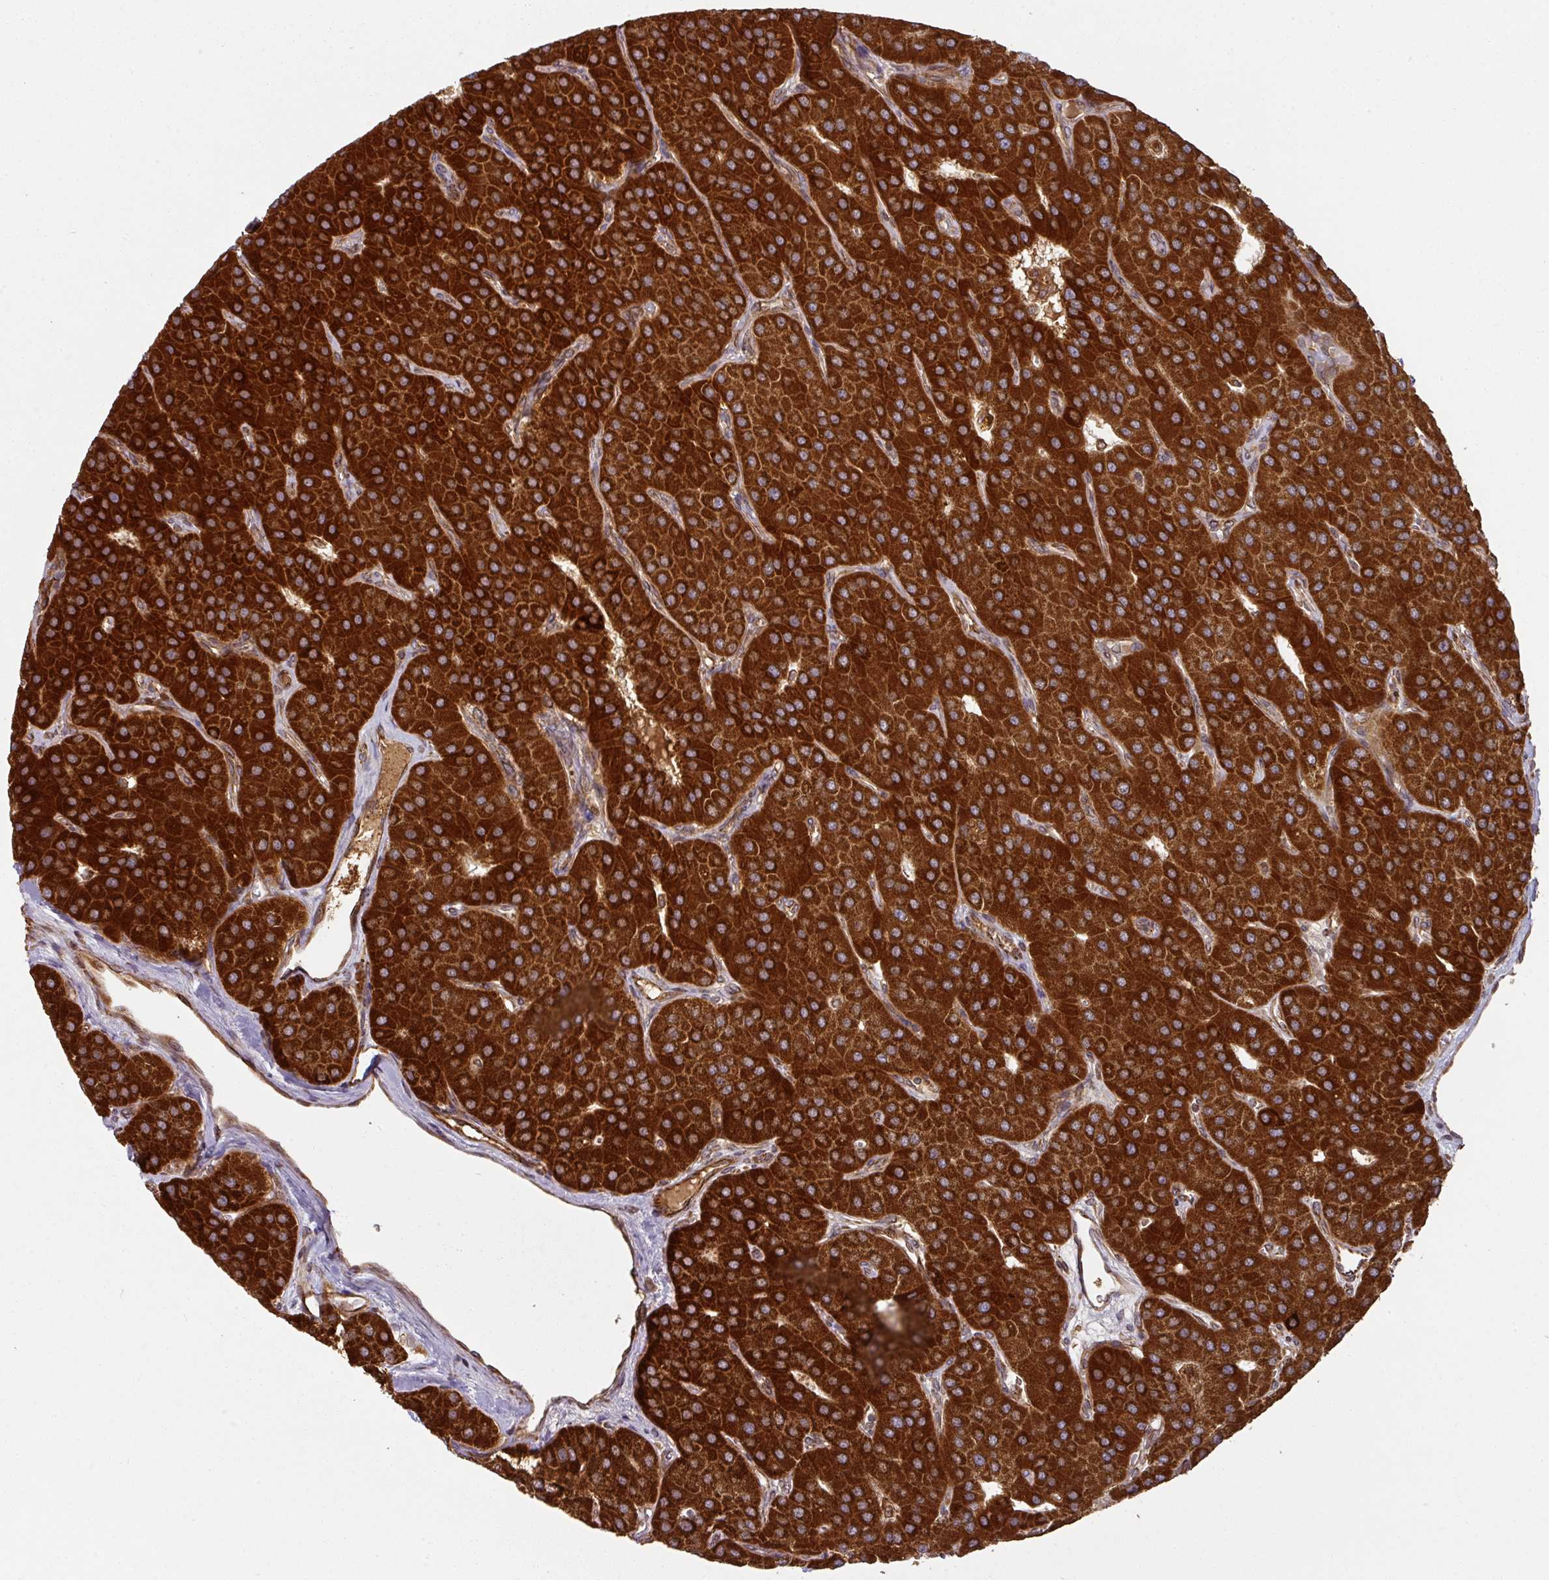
{"staining": {"intensity": "strong", "quantity": ">75%", "location": "cytoplasmic/membranous"}, "tissue": "parathyroid gland", "cell_type": "Glandular cells", "image_type": "normal", "snomed": [{"axis": "morphology", "description": "Normal tissue, NOS"}, {"axis": "morphology", "description": "Adenoma, NOS"}, {"axis": "topography", "description": "Parathyroid gland"}], "caption": "A histopathology image showing strong cytoplasmic/membranous staining in approximately >75% of glandular cells in benign parathyroid gland, as visualized by brown immunohistochemical staining.", "gene": "TRAP1", "patient": {"sex": "female", "age": 86}}